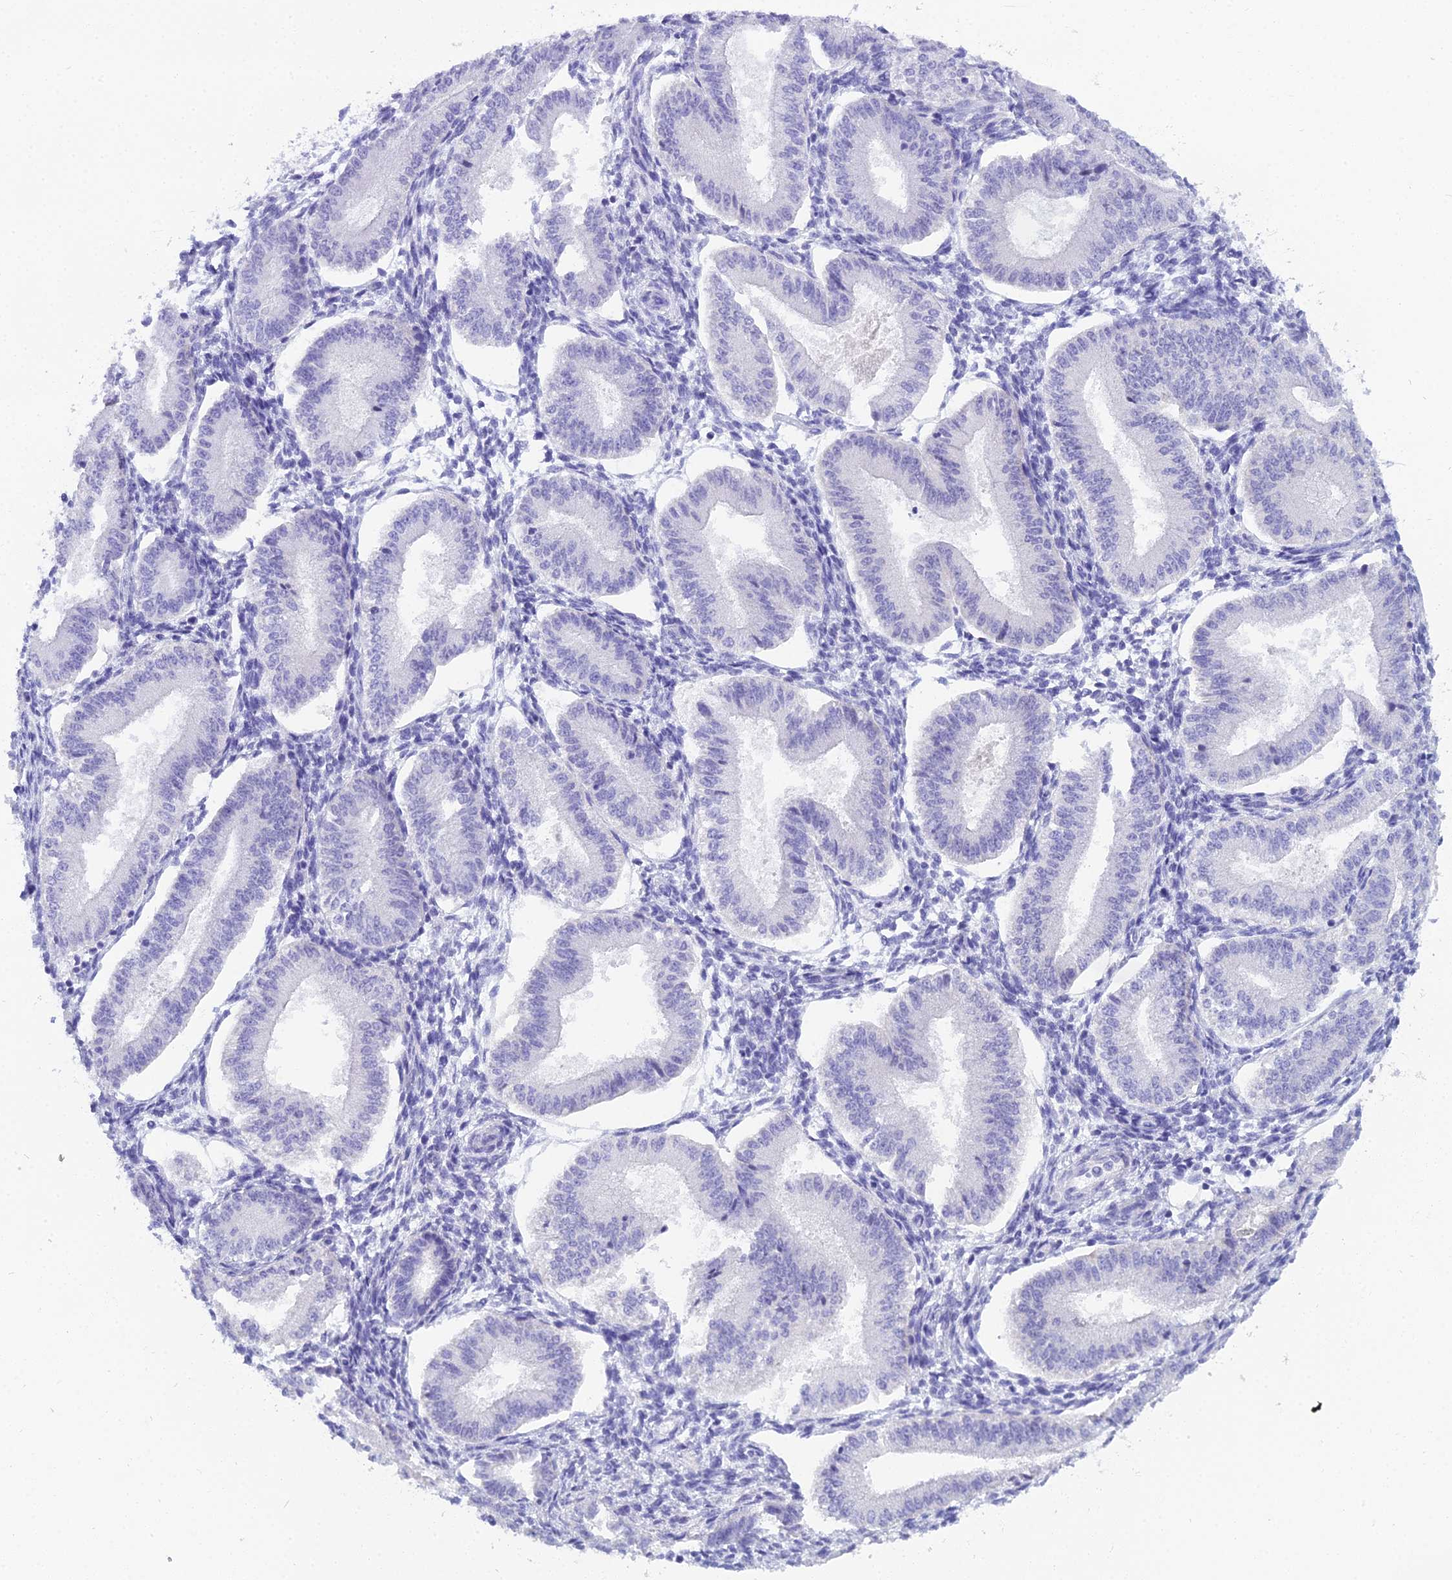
{"staining": {"intensity": "negative", "quantity": "none", "location": "none"}, "tissue": "endometrium", "cell_type": "Cells in endometrial stroma", "image_type": "normal", "snomed": [{"axis": "morphology", "description": "Normal tissue, NOS"}, {"axis": "topography", "description": "Endometrium"}], "caption": "The image demonstrates no significant expression in cells in endometrial stroma of endometrium. (Brightfield microscopy of DAB IHC at high magnification).", "gene": "CGB1", "patient": {"sex": "female", "age": 39}}